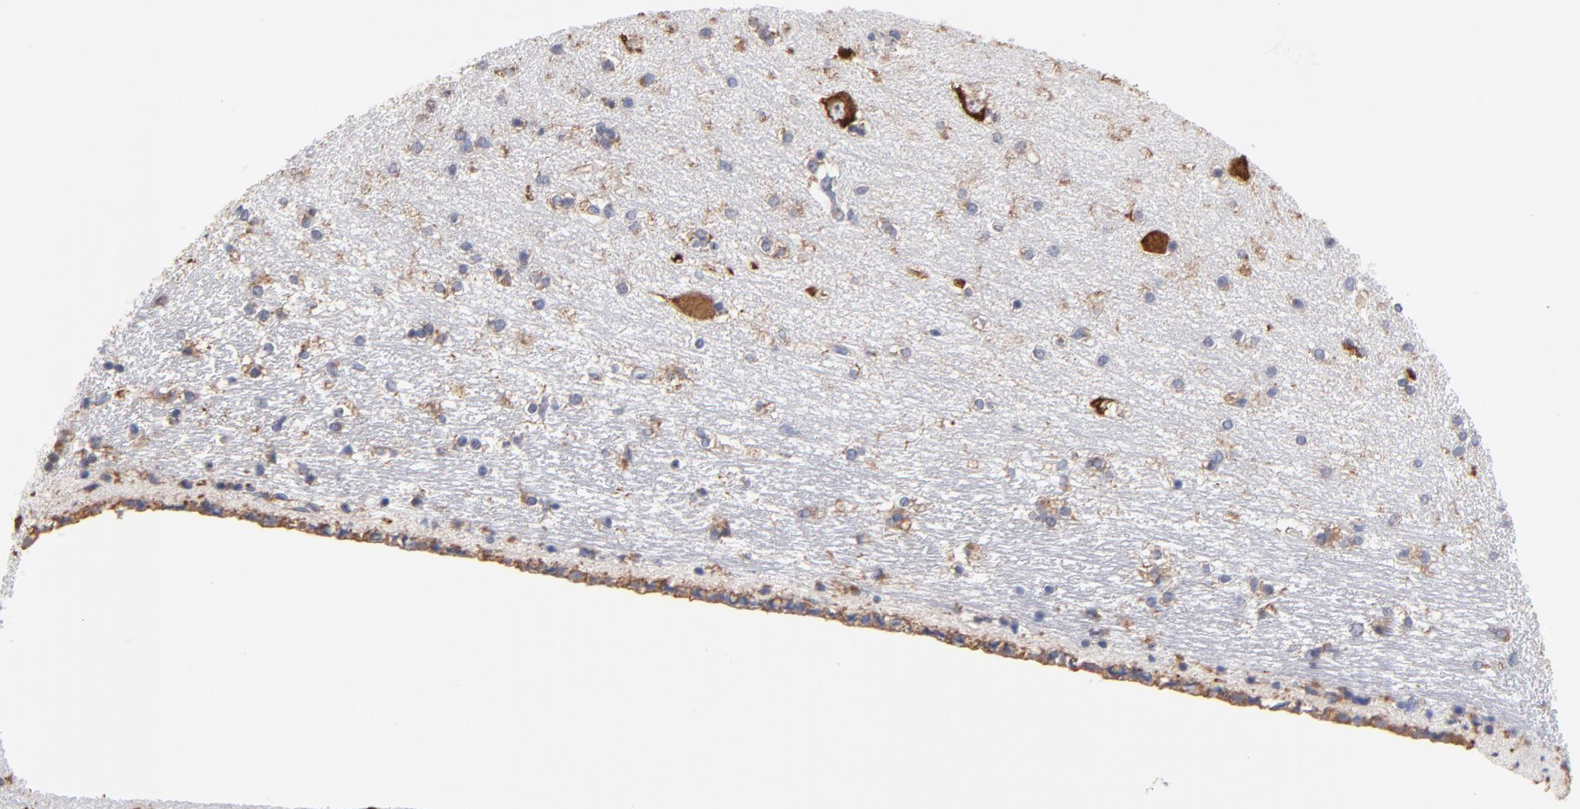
{"staining": {"intensity": "moderate", "quantity": "25%-75%", "location": "cytoplasmic/membranous"}, "tissue": "hippocampus", "cell_type": "Glial cells", "image_type": "normal", "snomed": [{"axis": "morphology", "description": "Normal tissue, NOS"}, {"axis": "topography", "description": "Hippocampus"}], "caption": "This micrograph displays immunohistochemistry staining of unremarkable human hippocampus, with medium moderate cytoplasmic/membranous positivity in approximately 25%-75% of glial cells.", "gene": "RPL9", "patient": {"sex": "female", "age": 54}}